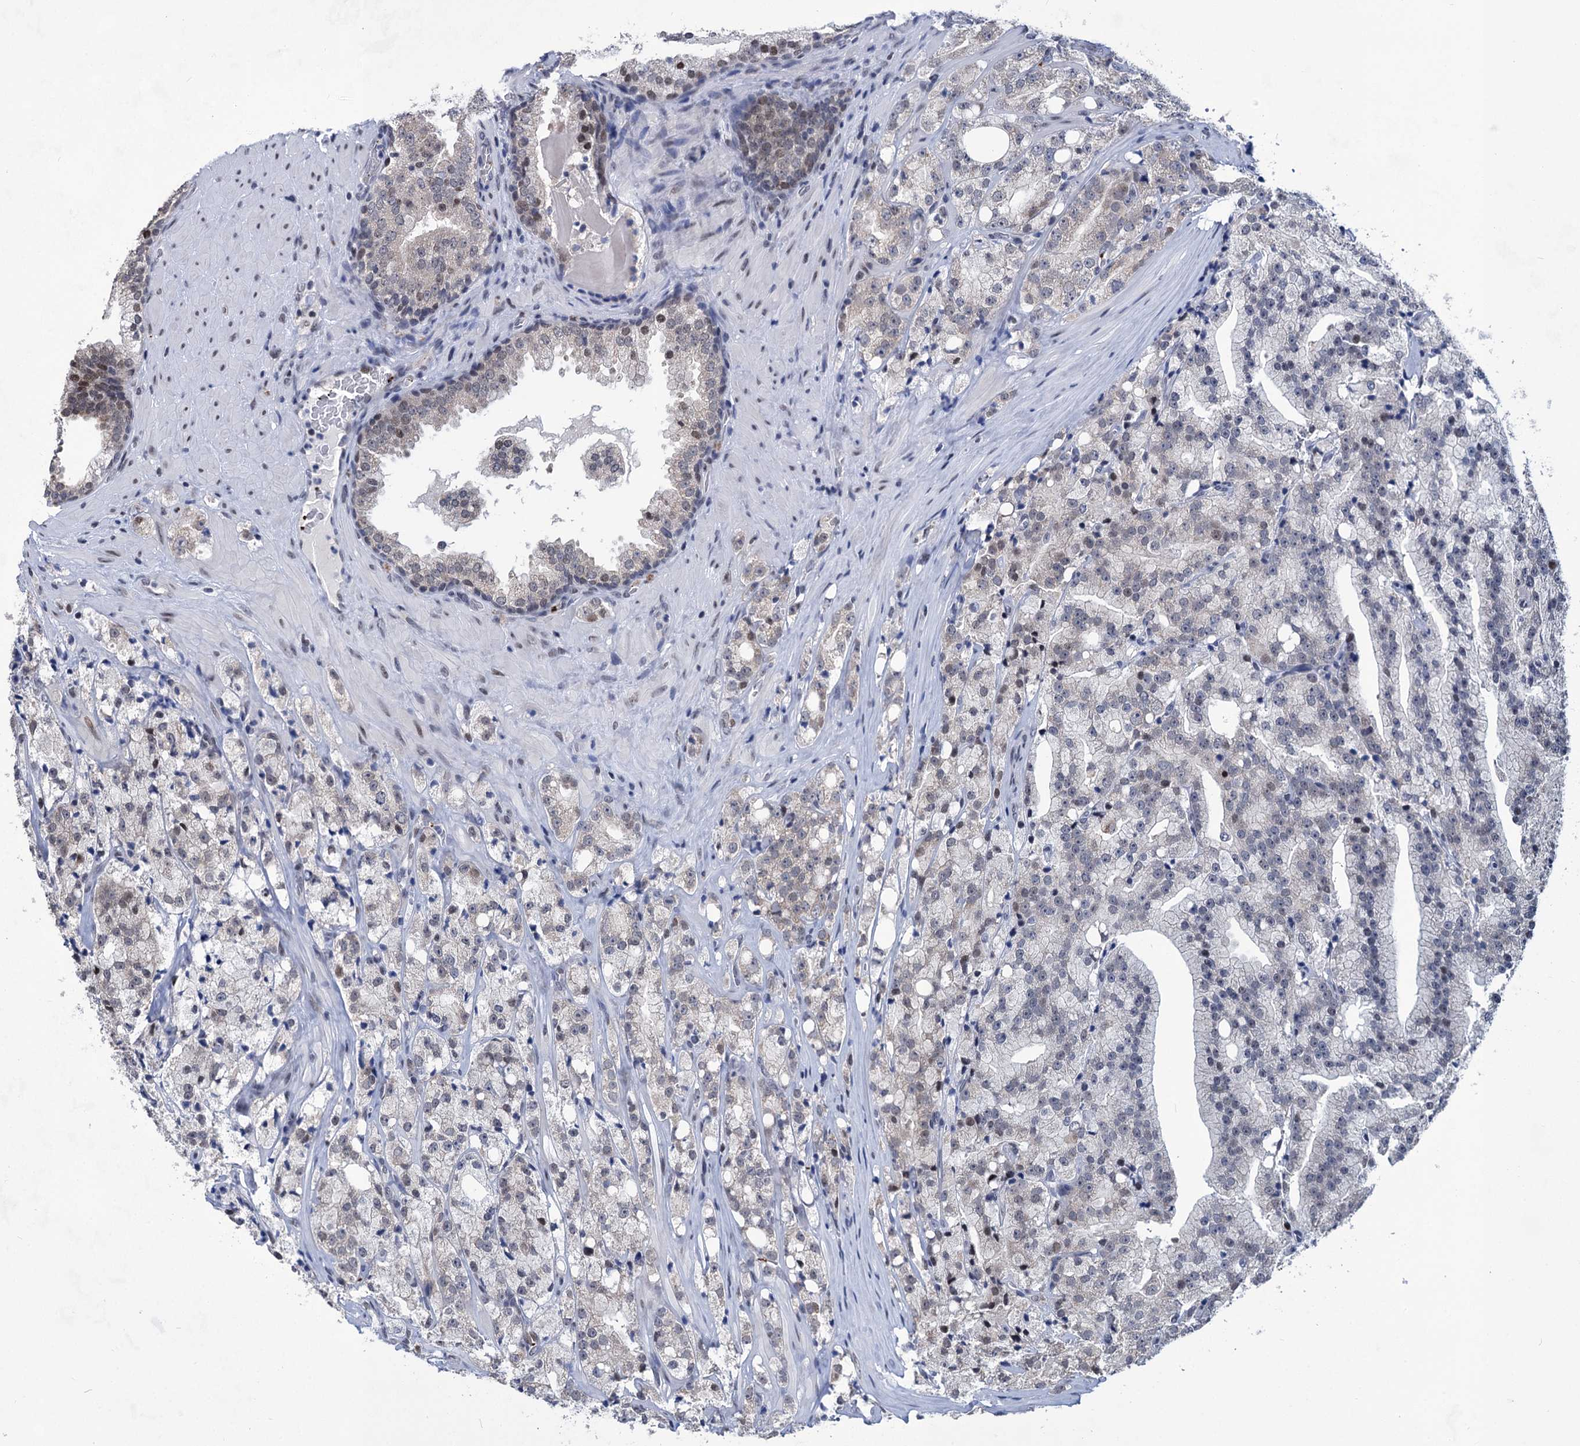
{"staining": {"intensity": "negative", "quantity": "none", "location": "none"}, "tissue": "prostate cancer", "cell_type": "Tumor cells", "image_type": "cancer", "snomed": [{"axis": "morphology", "description": "Adenocarcinoma, High grade"}, {"axis": "topography", "description": "Prostate"}], "caption": "A high-resolution photomicrograph shows IHC staining of prostate cancer, which exhibits no significant expression in tumor cells.", "gene": "MON2", "patient": {"sex": "male", "age": 64}}